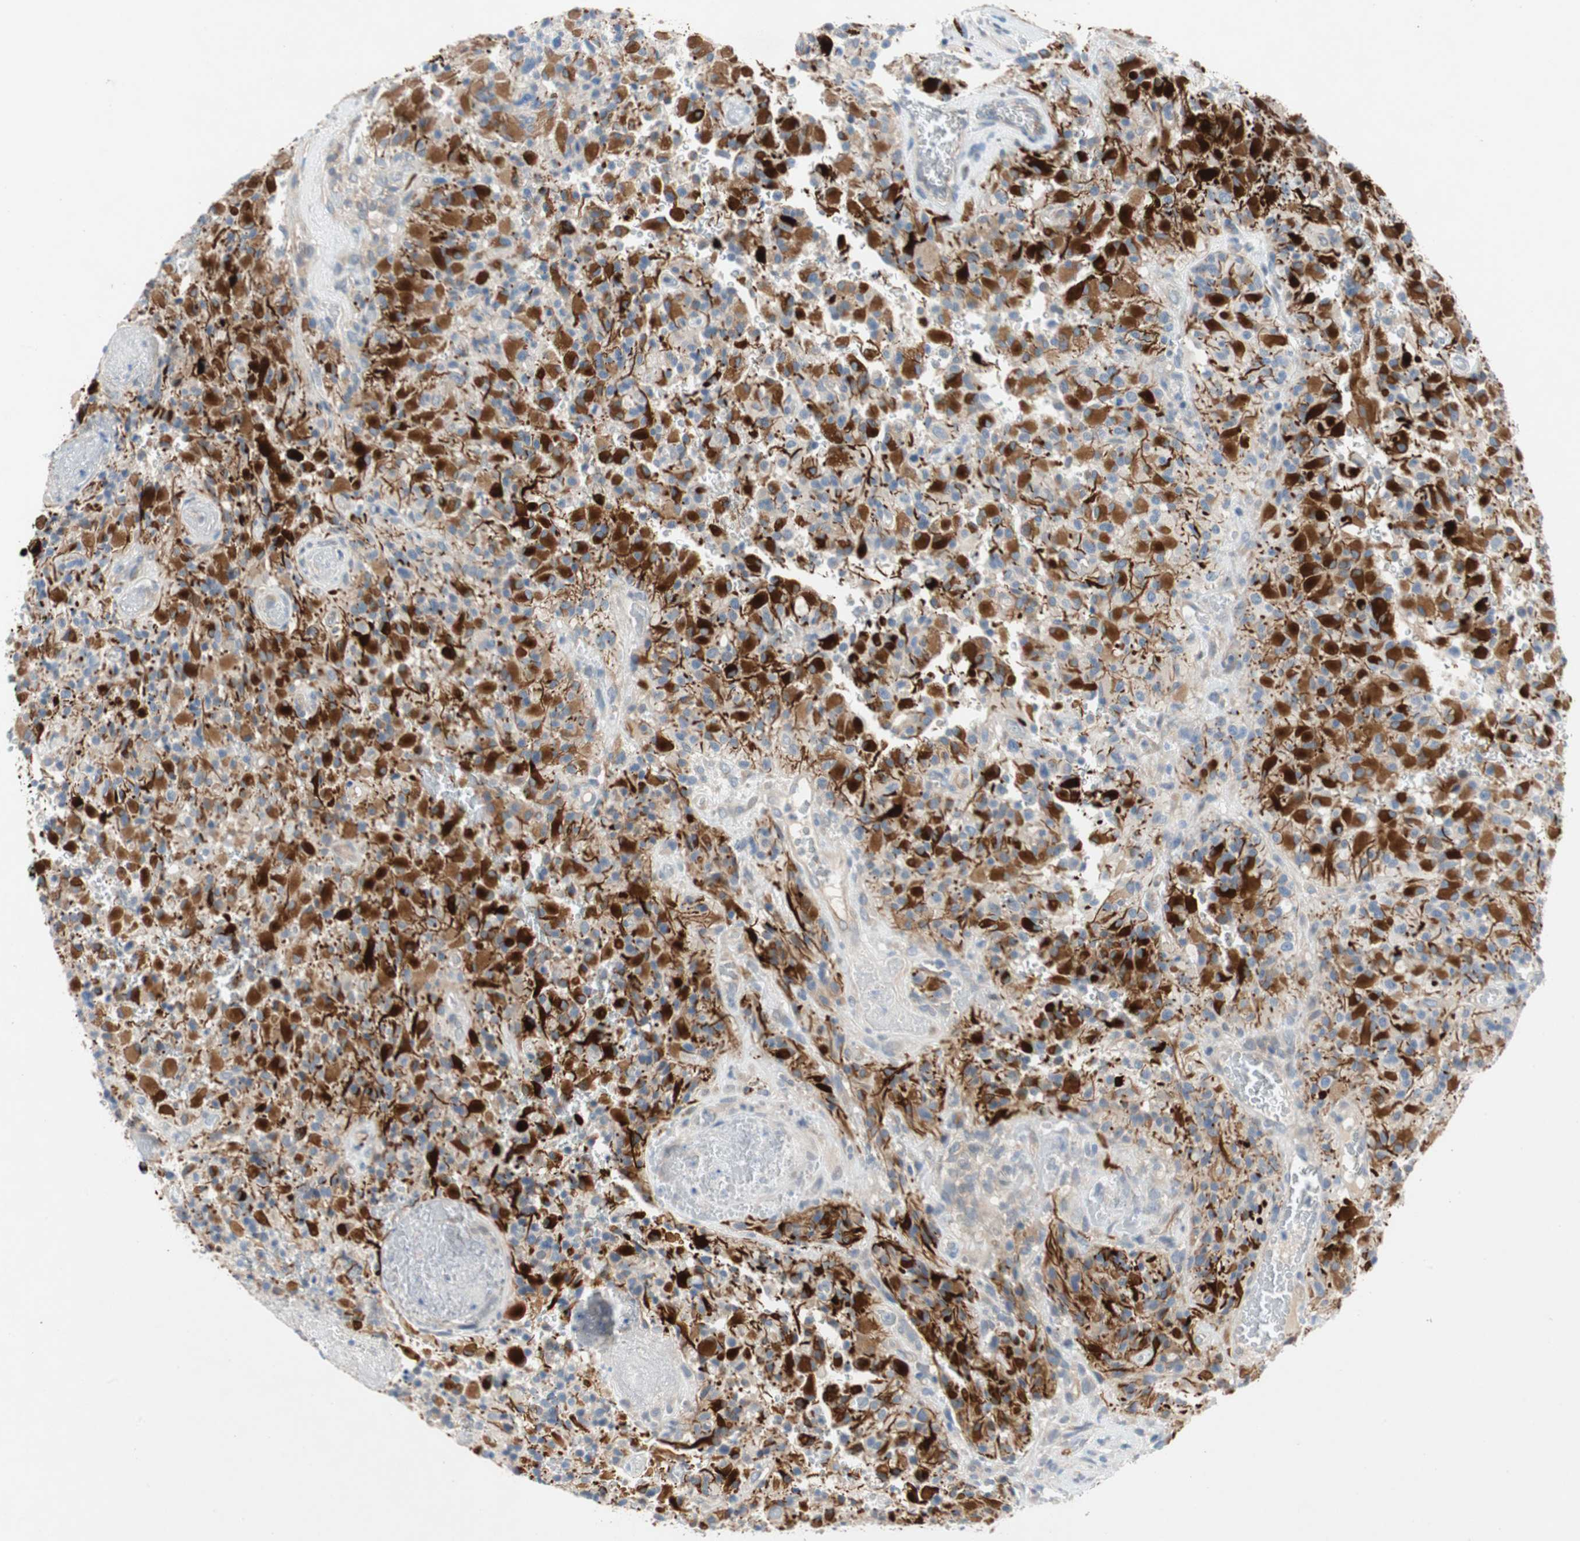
{"staining": {"intensity": "moderate", "quantity": "25%-75%", "location": "cytoplasmic/membranous,nuclear"}, "tissue": "glioma", "cell_type": "Tumor cells", "image_type": "cancer", "snomed": [{"axis": "morphology", "description": "Glioma, malignant, High grade"}, {"axis": "topography", "description": "Brain"}], "caption": "This image demonstrates glioma stained with immunohistochemistry to label a protein in brown. The cytoplasmic/membranous and nuclear of tumor cells show moderate positivity for the protein. Nuclei are counter-stained blue.", "gene": "RELB", "patient": {"sex": "male", "age": 71}}